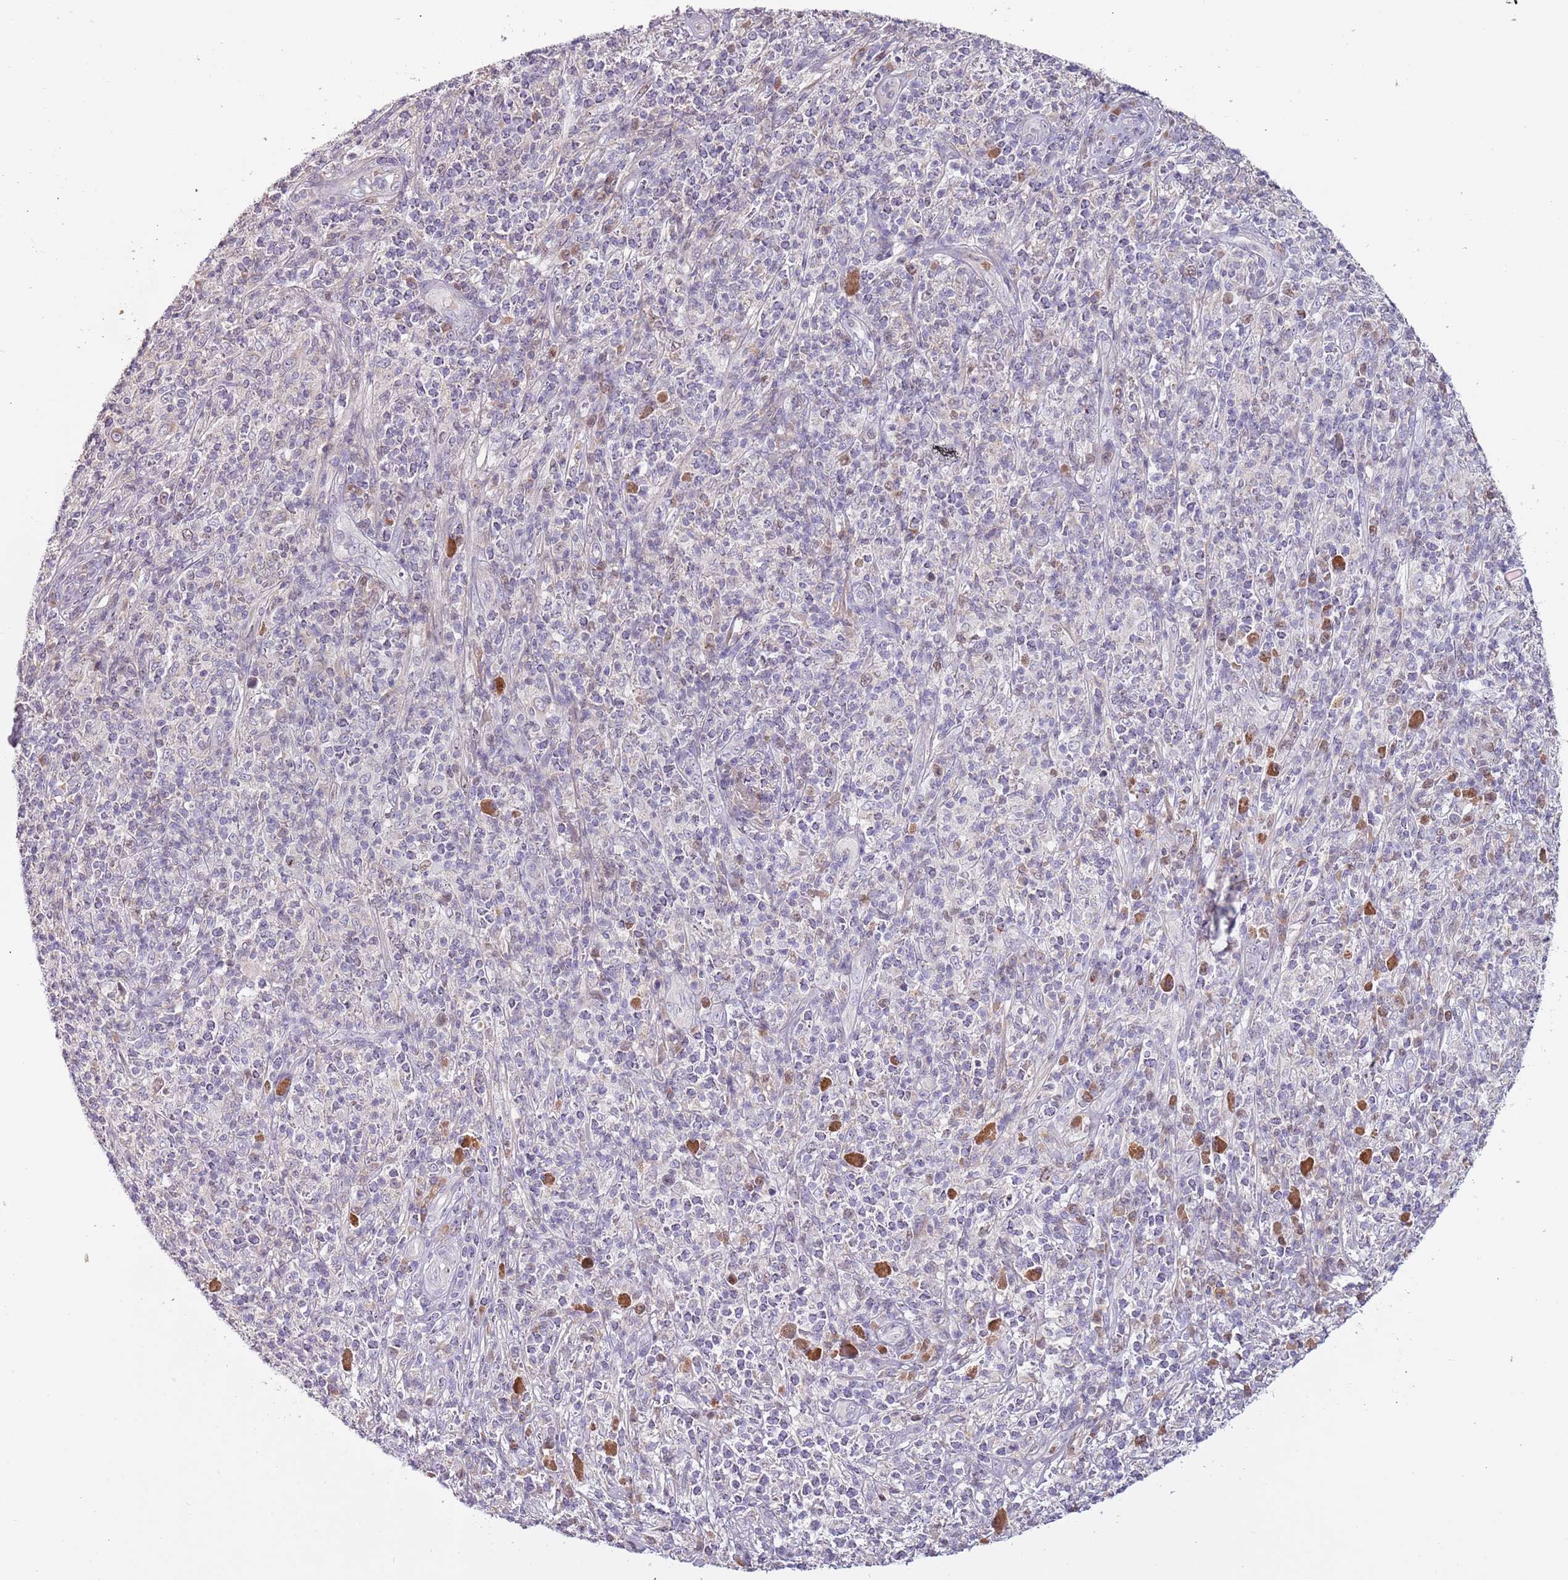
{"staining": {"intensity": "negative", "quantity": "none", "location": "none"}, "tissue": "melanoma", "cell_type": "Tumor cells", "image_type": "cancer", "snomed": [{"axis": "morphology", "description": "Malignant melanoma, NOS"}, {"axis": "topography", "description": "Skin"}], "caption": "Immunohistochemistry image of human malignant melanoma stained for a protein (brown), which exhibits no positivity in tumor cells.", "gene": "SYS1", "patient": {"sex": "male", "age": 66}}